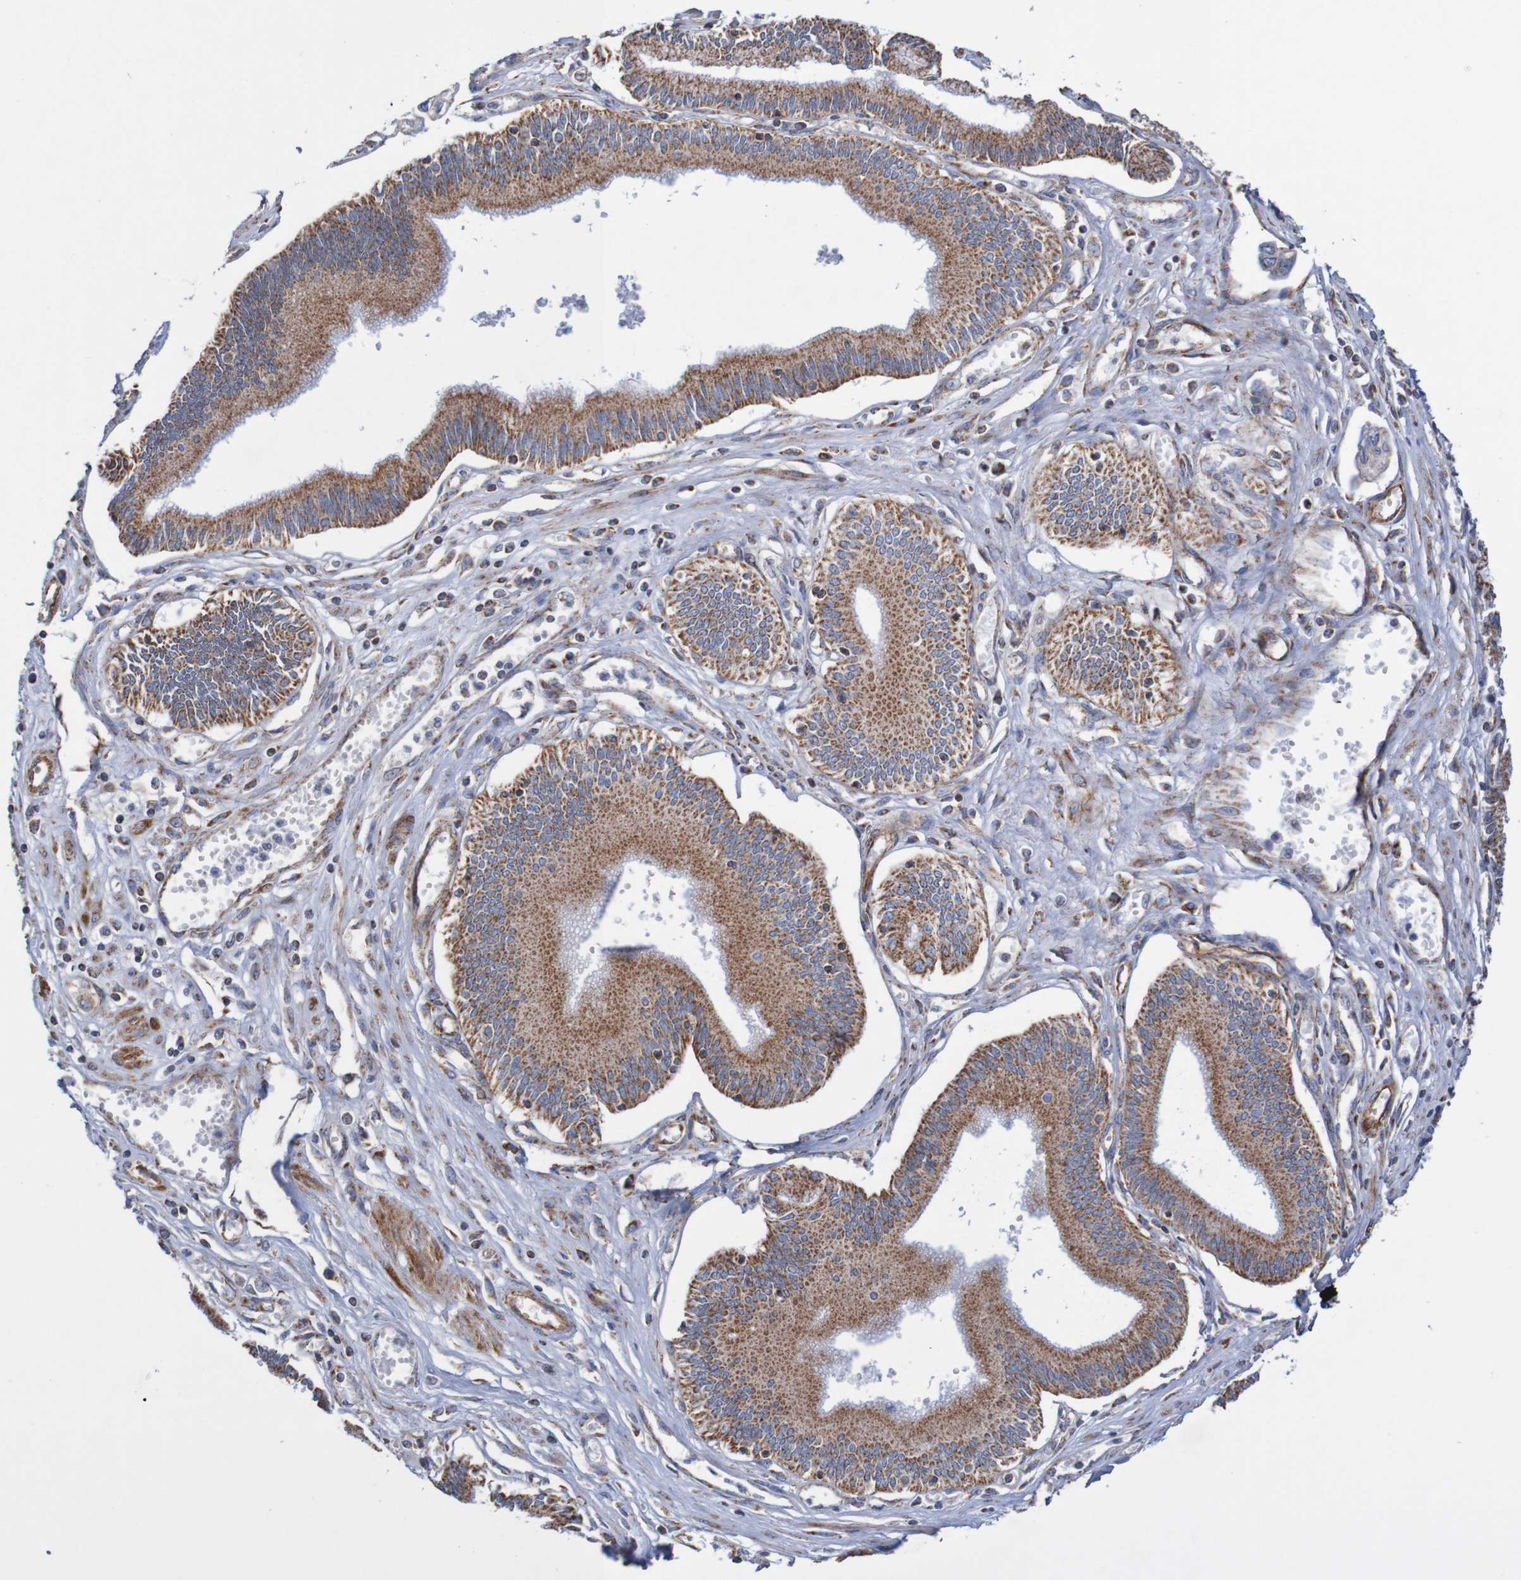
{"staining": {"intensity": "moderate", "quantity": ">75%", "location": "cytoplasmic/membranous"}, "tissue": "pancreatic cancer", "cell_type": "Tumor cells", "image_type": "cancer", "snomed": [{"axis": "morphology", "description": "Adenocarcinoma, NOS"}, {"axis": "topography", "description": "Pancreas"}], "caption": "IHC (DAB (3,3'-diaminobenzidine)) staining of pancreatic cancer (adenocarcinoma) displays moderate cytoplasmic/membranous protein staining in approximately >75% of tumor cells. (brown staining indicates protein expression, while blue staining denotes nuclei).", "gene": "MMEL1", "patient": {"sex": "male", "age": 56}}